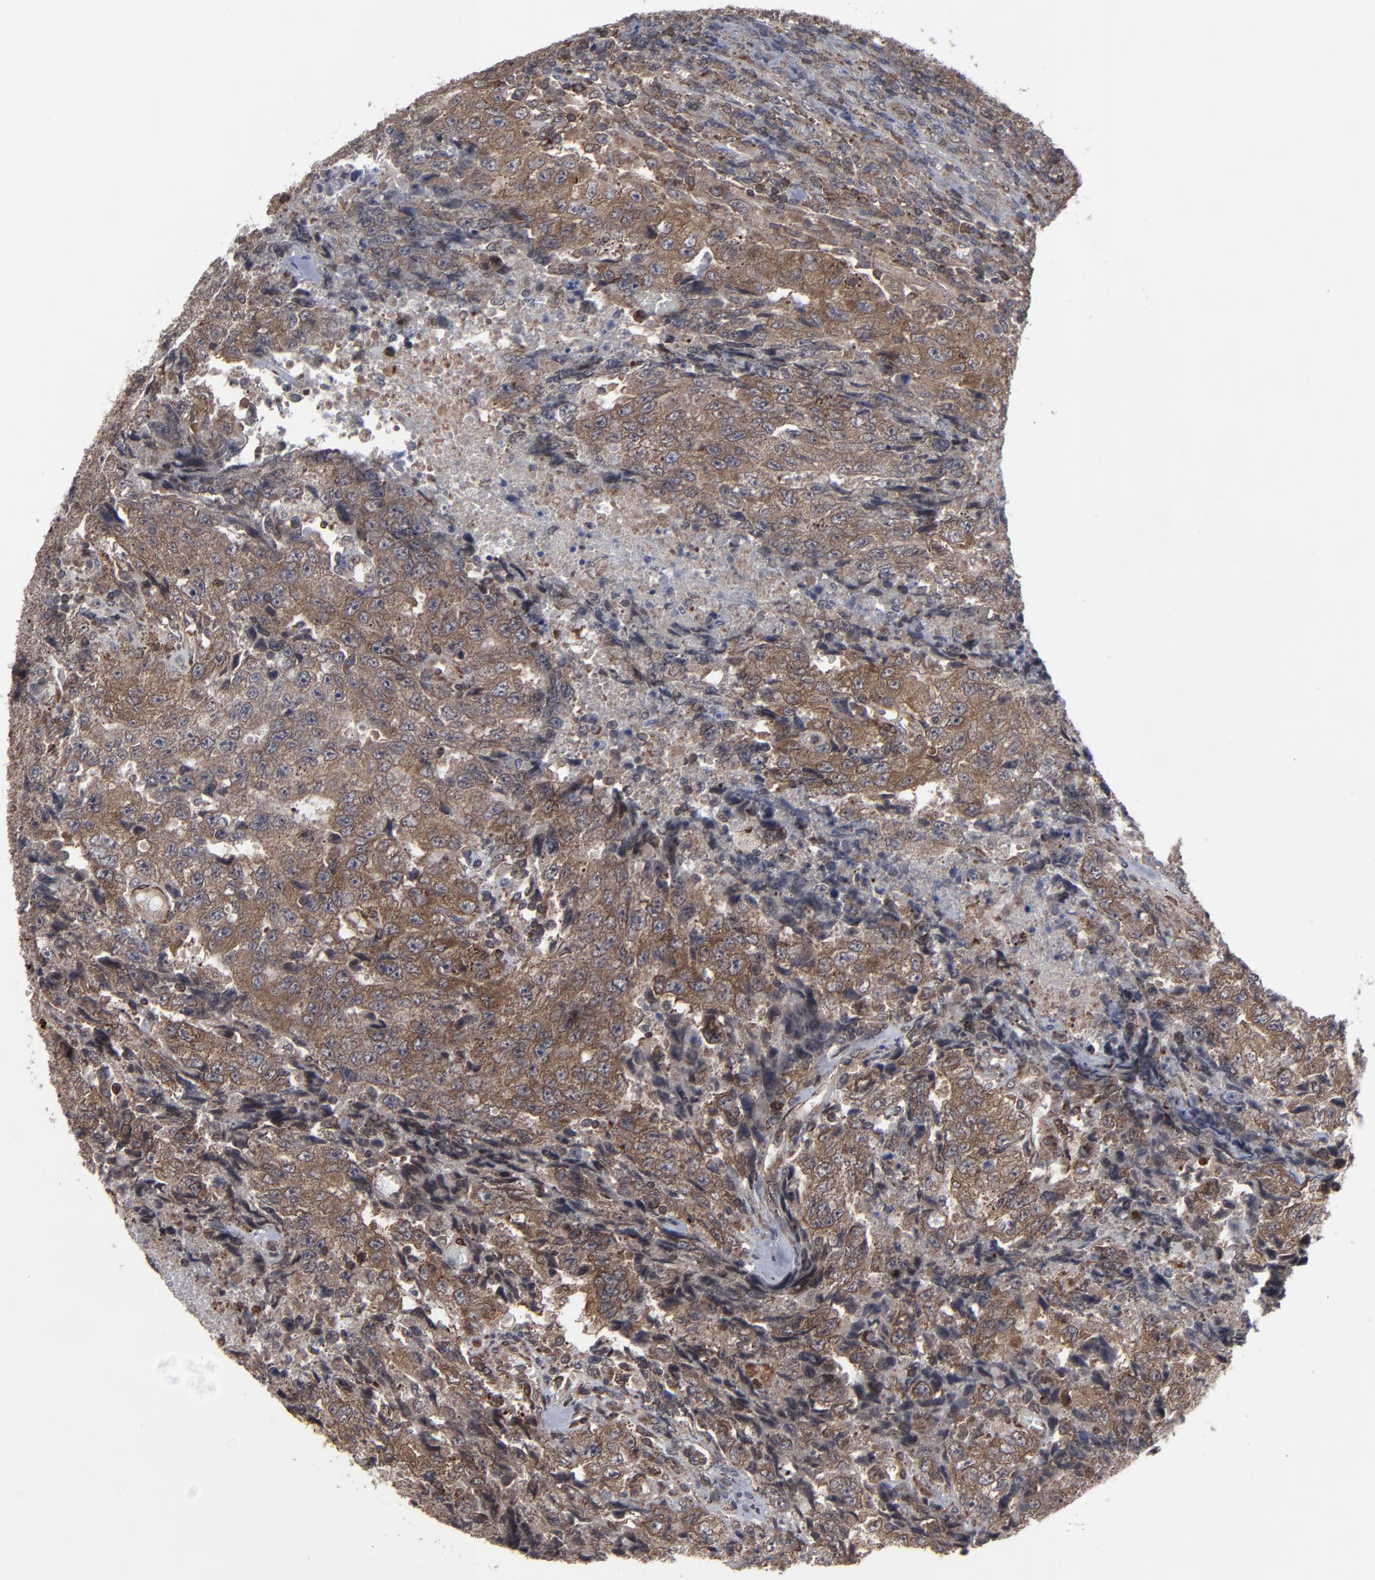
{"staining": {"intensity": "moderate", "quantity": ">75%", "location": "cytoplasmic/membranous,nuclear"}, "tissue": "testis cancer", "cell_type": "Tumor cells", "image_type": "cancer", "snomed": [{"axis": "morphology", "description": "Necrosis, NOS"}, {"axis": "morphology", "description": "Carcinoma, Embryonal, NOS"}, {"axis": "topography", "description": "Testis"}], "caption": "High-magnification brightfield microscopy of embryonal carcinoma (testis) stained with DAB (brown) and counterstained with hematoxylin (blue). tumor cells exhibit moderate cytoplasmic/membranous and nuclear expression is identified in about>75% of cells. (brown staining indicates protein expression, while blue staining denotes nuclei).", "gene": "KIAA2026", "patient": {"sex": "male", "age": 19}}